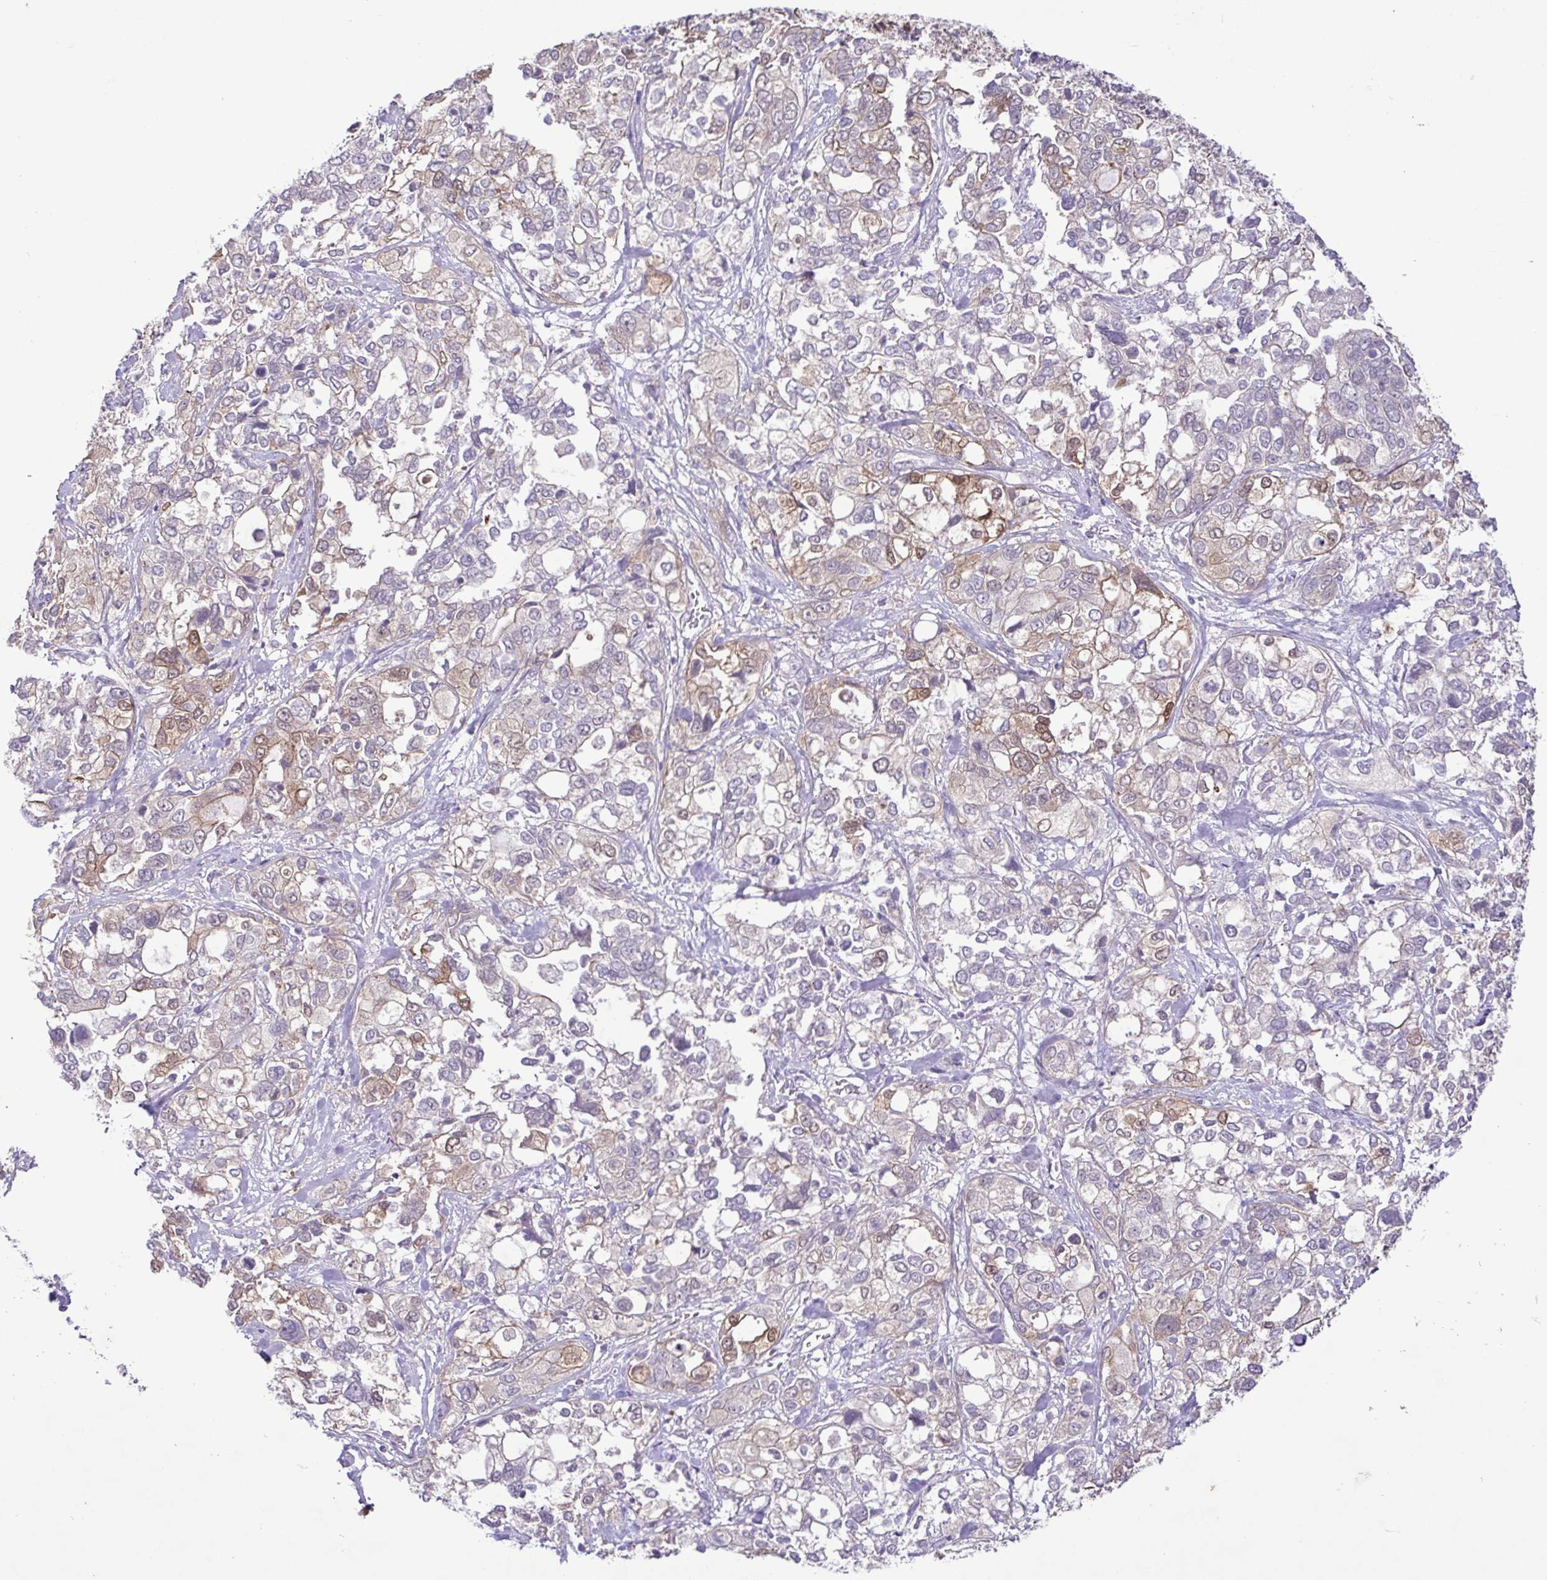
{"staining": {"intensity": "moderate", "quantity": "<25%", "location": "cytoplasmic/membranous,nuclear"}, "tissue": "stomach cancer", "cell_type": "Tumor cells", "image_type": "cancer", "snomed": [{"axis": "morphology", "description": "Adenocarcinoma, NOS"}, {"axis": "topography", "description": "Stomach, upper"}], "caption": "Protein analysis of stomach cancer tissue reveals moderate cytoplasmic/membranous and nuclear expression in approximately <25% of tumor cells.", "gene": "IL1RN", "patient": {"sex": "female", "age": 81}}